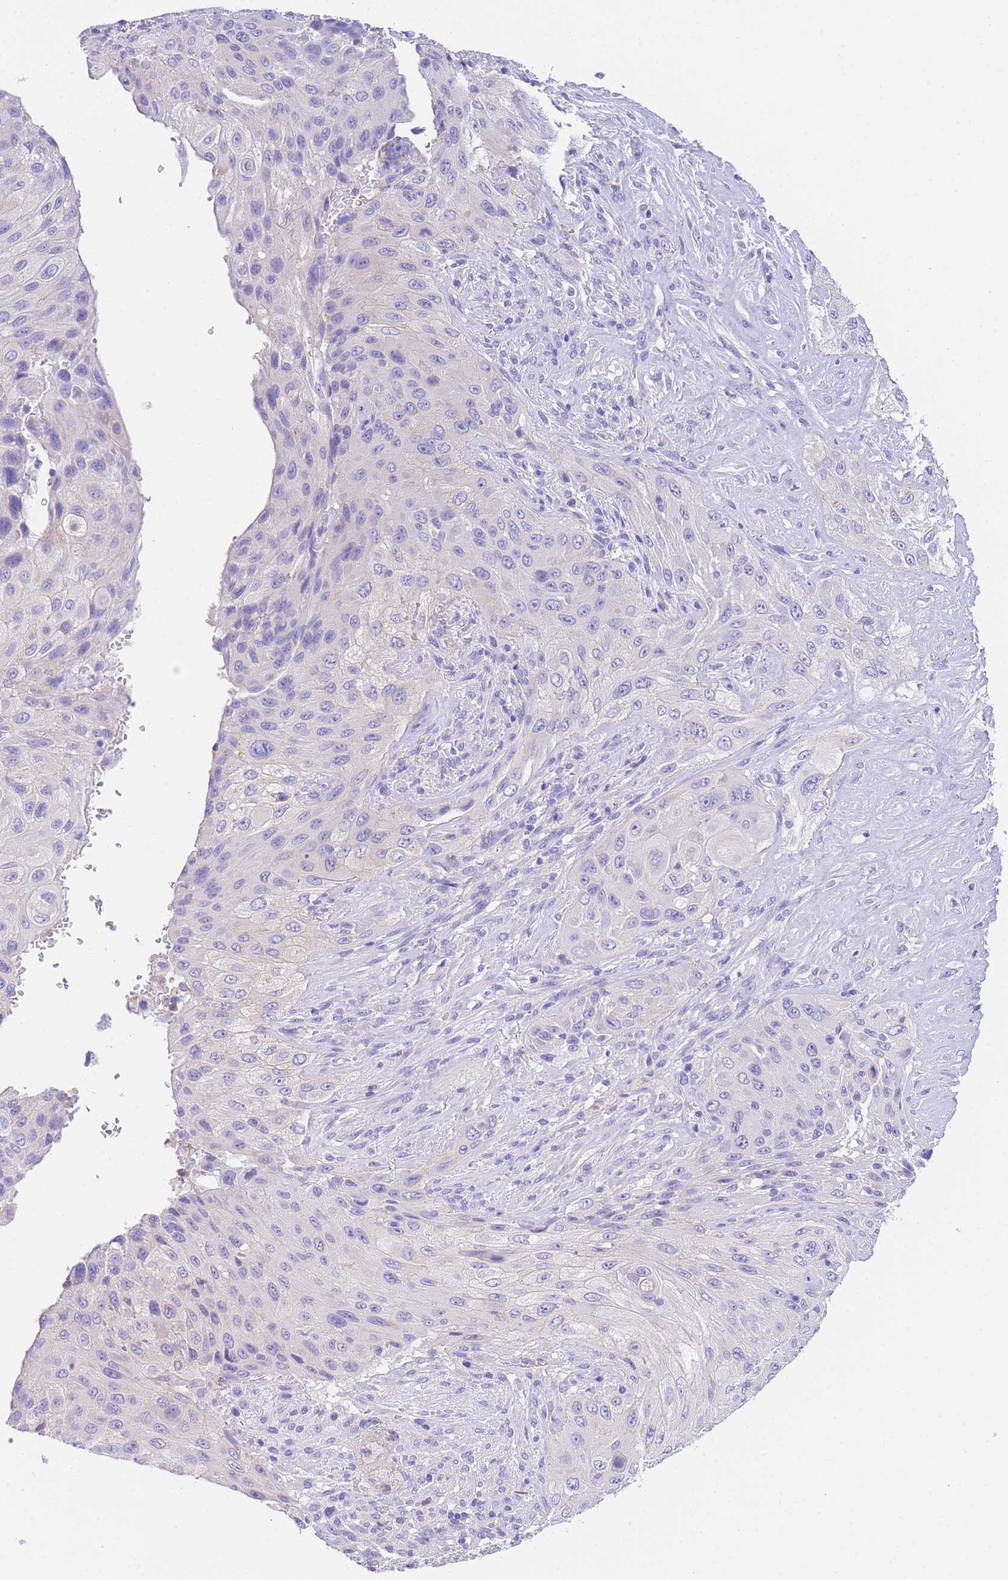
{"staining": {"intensity": "negative", "quantity": "none", "location": "none"}, "tissue": "cervical cancer", "cell_type": "Tumor cells", "image_type": "cancer", "snomed": [{"axis": "morphology", "description": "Squamous cell carcinoma, NOS"}, {"axis": "topography", "description": "Cervix"}], "caption": "Protein analysis of squamous cell carcinoma (cervical) shows no significant expression in tumor cells. (Stains: DAB immunohistochemistry (IHC) with hematoxylin counter stain, Microscopy: brightfield microscopy at high magnification).", "gene": "EPN2", "patient": {"sex": "female", "age": 42}}